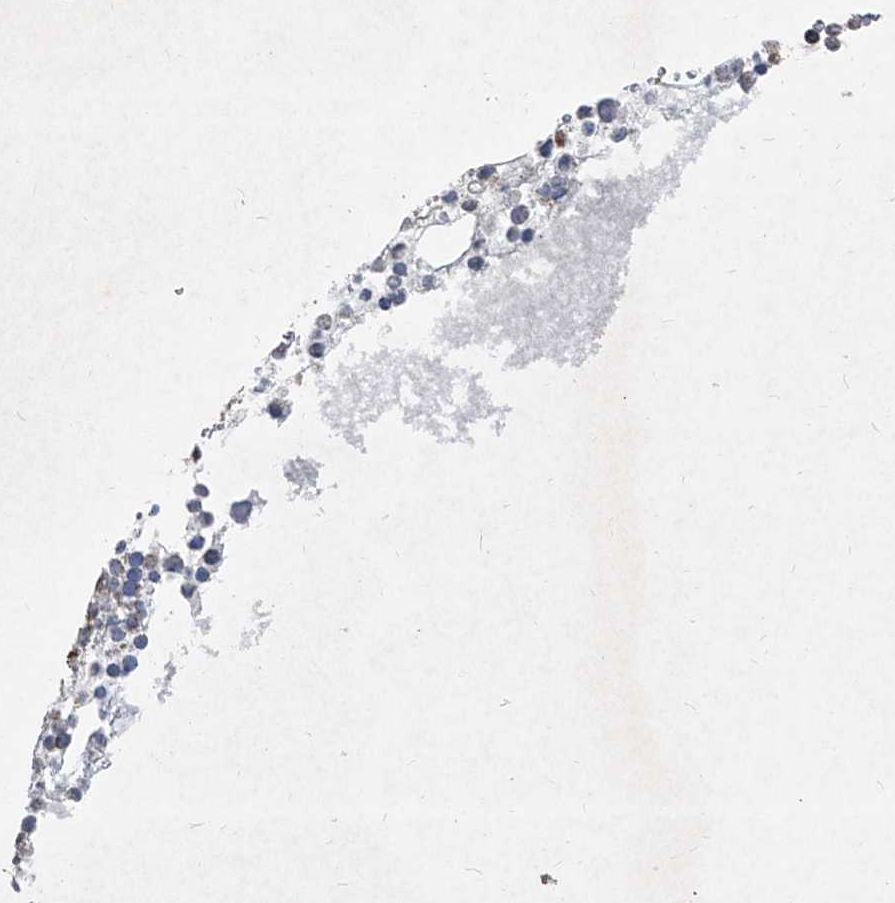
{"staining": {"intensity": "moderate", "quantity": "<25%", "location": "cytoplasmic/membranous"}, "tissue": "bone marrow", "cell_type": "Hematopoietic cells", "image_type": "normal", "snomed": [{"axis": "morphology", "description": "Normal tissue, NOS"}, {"axis": "topography", "description": "Bone marrow"}], "caption": "Approximately <25% of hematopoietic cells in normal human bone marrow exhibit moderate cytoplasmic/membranous protein expression as visualized by brown immunohistochemical staining.", "gene": "ABCD3", "patient": {"sex": "female", "age": 78}}